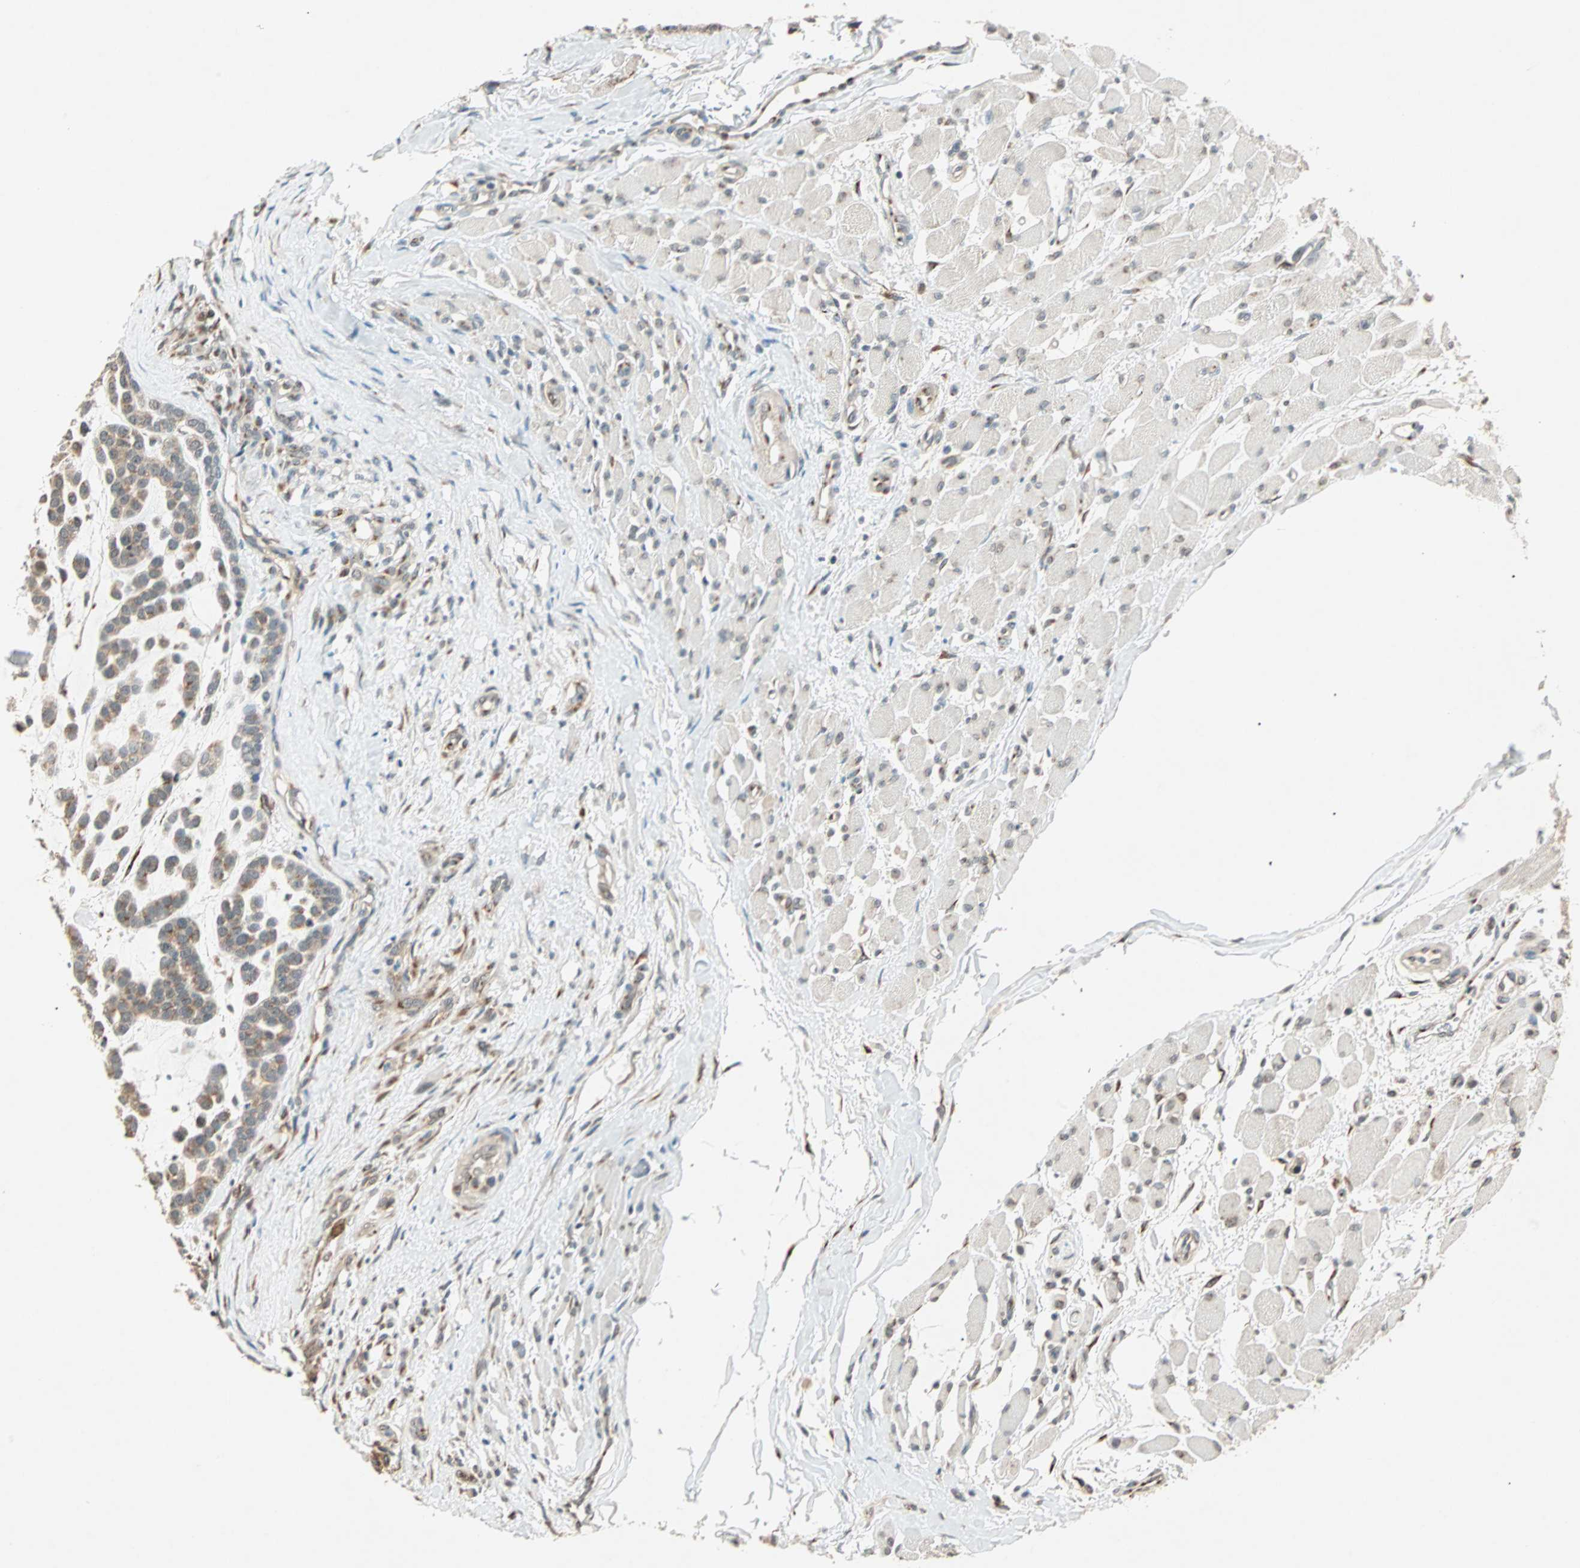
{"staining": {"intensity": "weak", "quantity": "25%-75%", "location": "cytoplasmic/membranous"}, "tissue": "head and neck cancer", "cell_type": "Tumor cells", "image_type": "cancer", "snomed": [{"axis": "morphology", "description": "Adenocarcinoma, NOS"}, {"axis": "morphology", "description": "Adenoma, NOS"}, {"axis": "topography", "description": "Head-Neck"}], "caption": "A photomicrograph showing weak cytoplasmic/membranous positivity in about 25%-75% of tumor cells in head and neck cancer (adenoma), as visualized by brown immunohistochemical staining.", "gene": "PRDM2", "patient": {"sex": "female", "age": 55}}